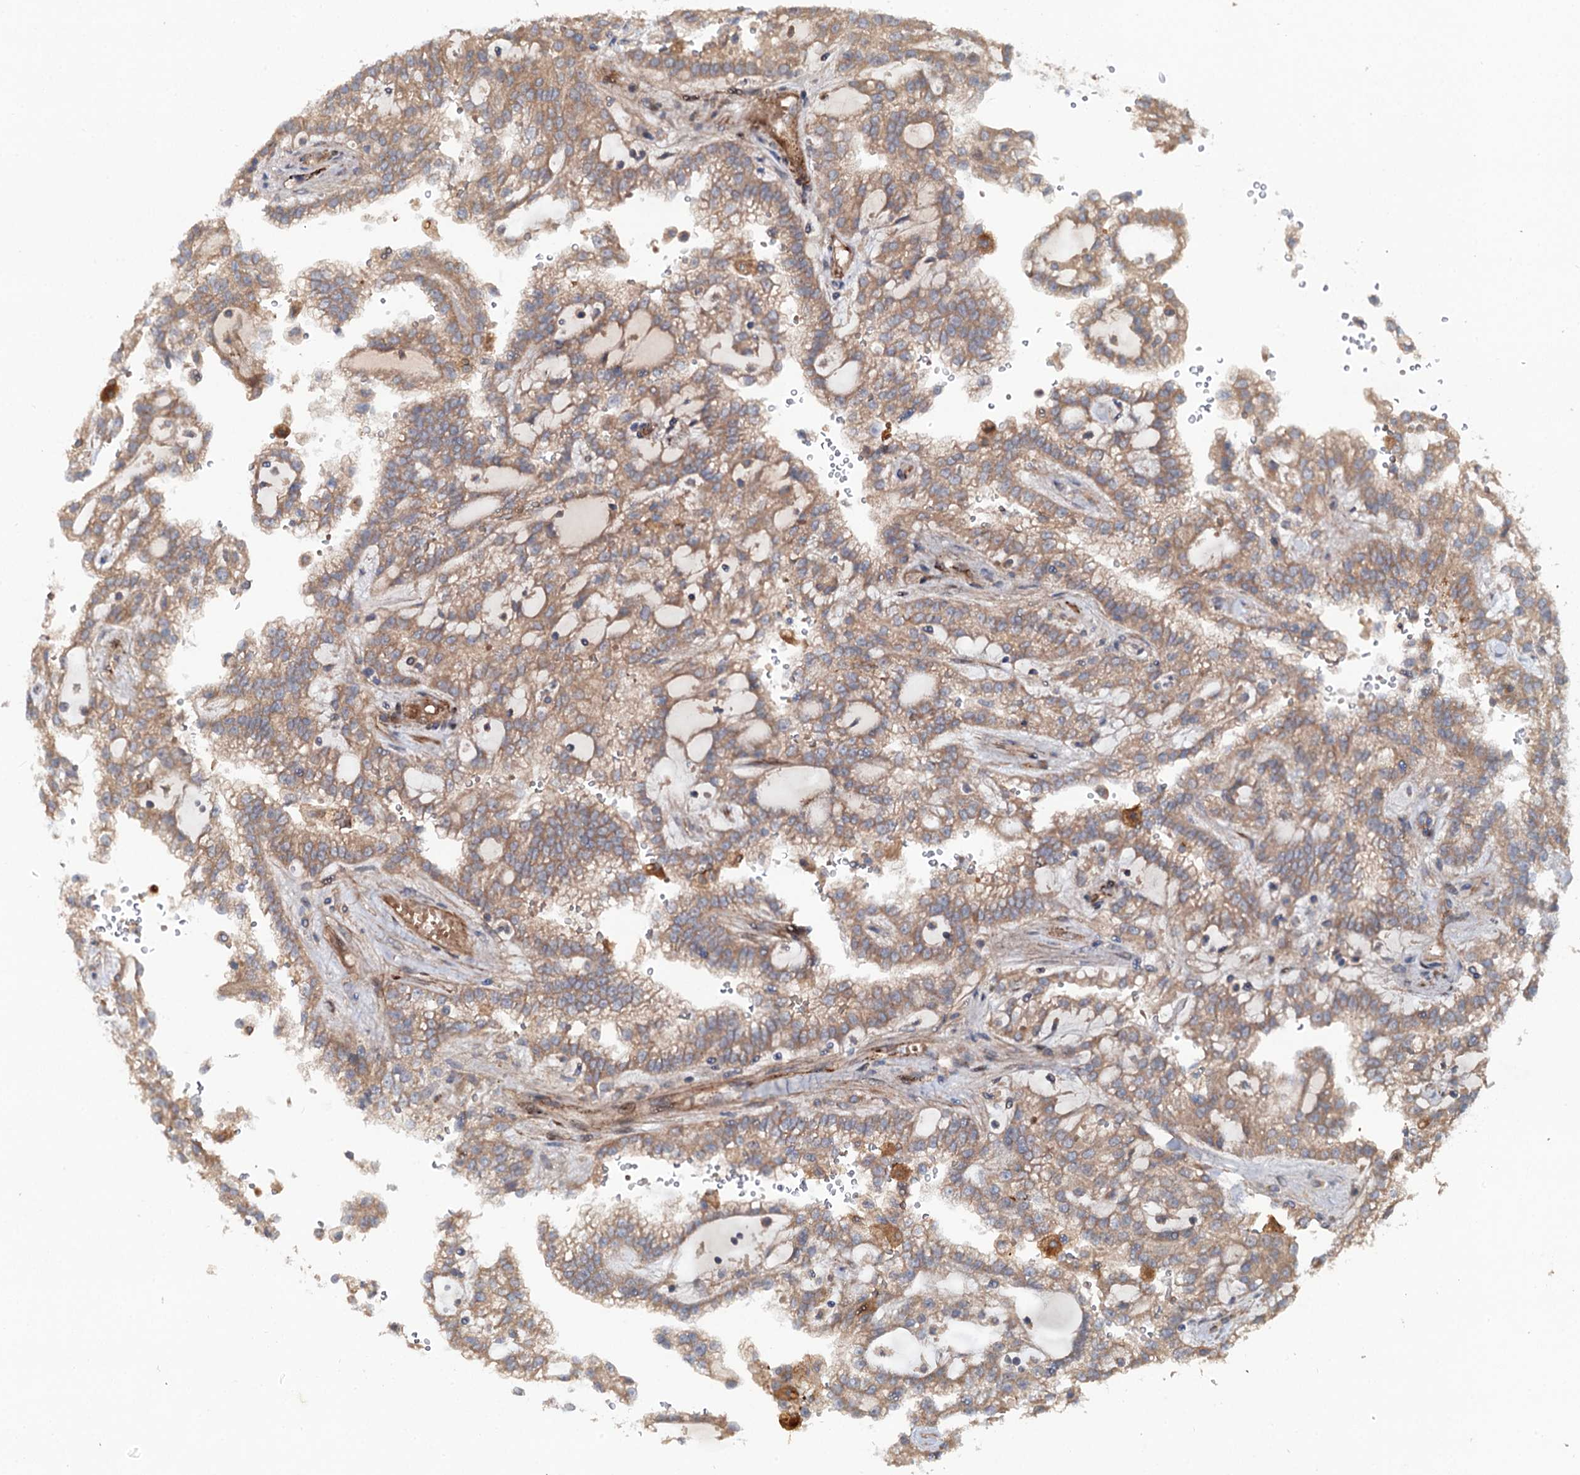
{"staining": {"intensity": "moderate", "quantity": ">75%", "location": "cytoplasmic/membranous"}, "tissue": "renal cancer", "cell_type": "Tumor cells", "image_type": "cancer", "snomed": [{"axis": "morphology", "description": "Adenocarcinoma, NOS"}, {"axis": "topography", "description": "Kidney"}], "caption": "Renal adenocarcinoma tissue displays moderate cytoplasmic/membranous positivity in approximately >75% of tumor cells, visualized by immunohistochemistry. (DAB = brown stain, brightfield microscopy at high magnification).", "gene": "ADGRG4", "patient": {"sex": "male", "age": 63}}